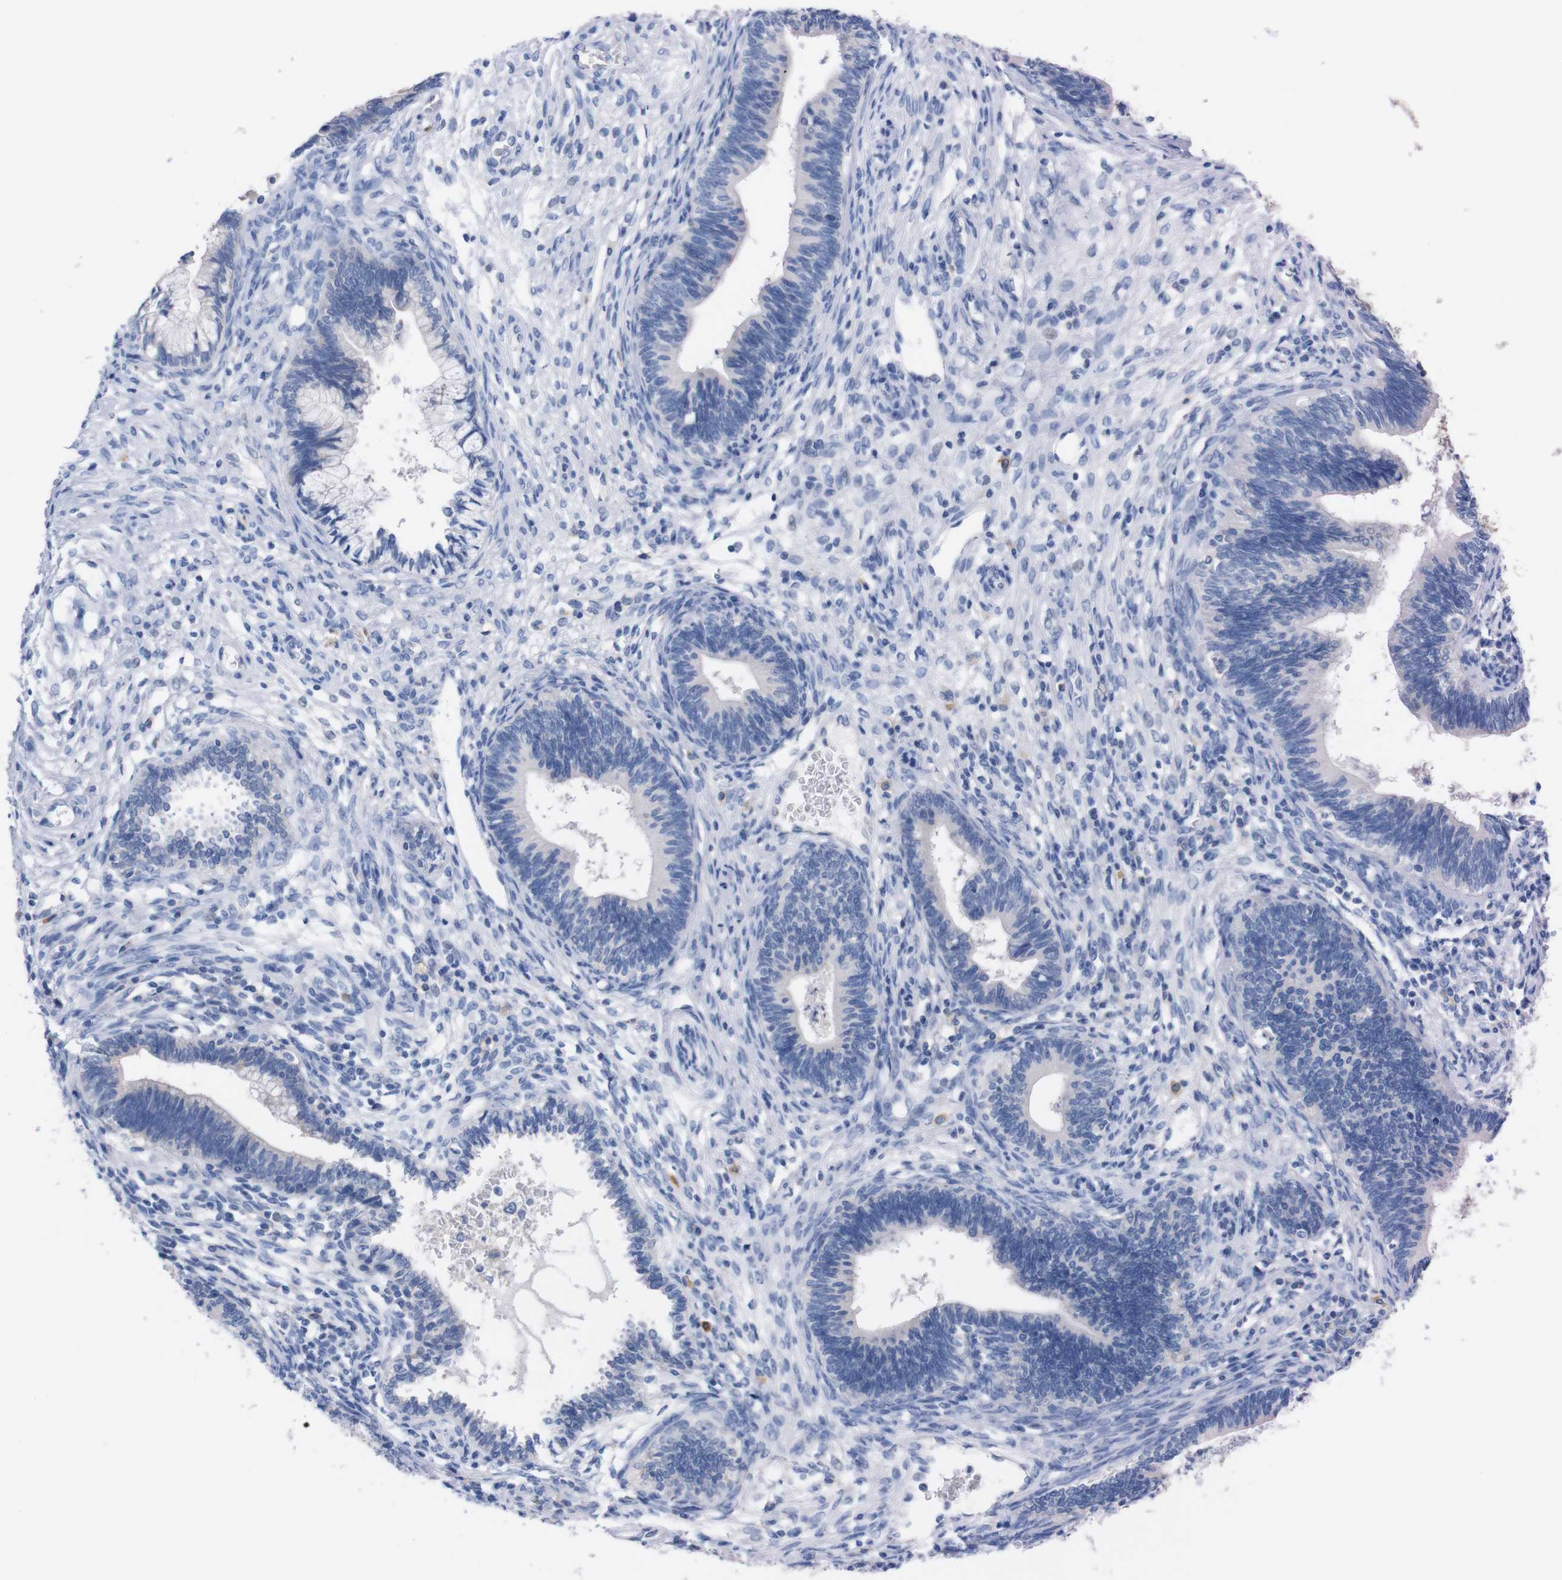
{"staining": {"intensity": "negative", "quantity": "none", "location": "none"}, "tissue": "cervical cancer", "cell_type": "Tumor cells", "image_type": "cancer", "snomed": [{"axis": "morphology", "description": "Adenocarcinoma, NOS"}, {"axis": "topography", "description": "Cervix"}], "caption": "Immunohistochemistry image of human cervical cancer stained for a protein (brown), which demonstrates no staining in tumor cells.", "gene": "TMEM243", "patient": {"sex": "female", "age": 44}}